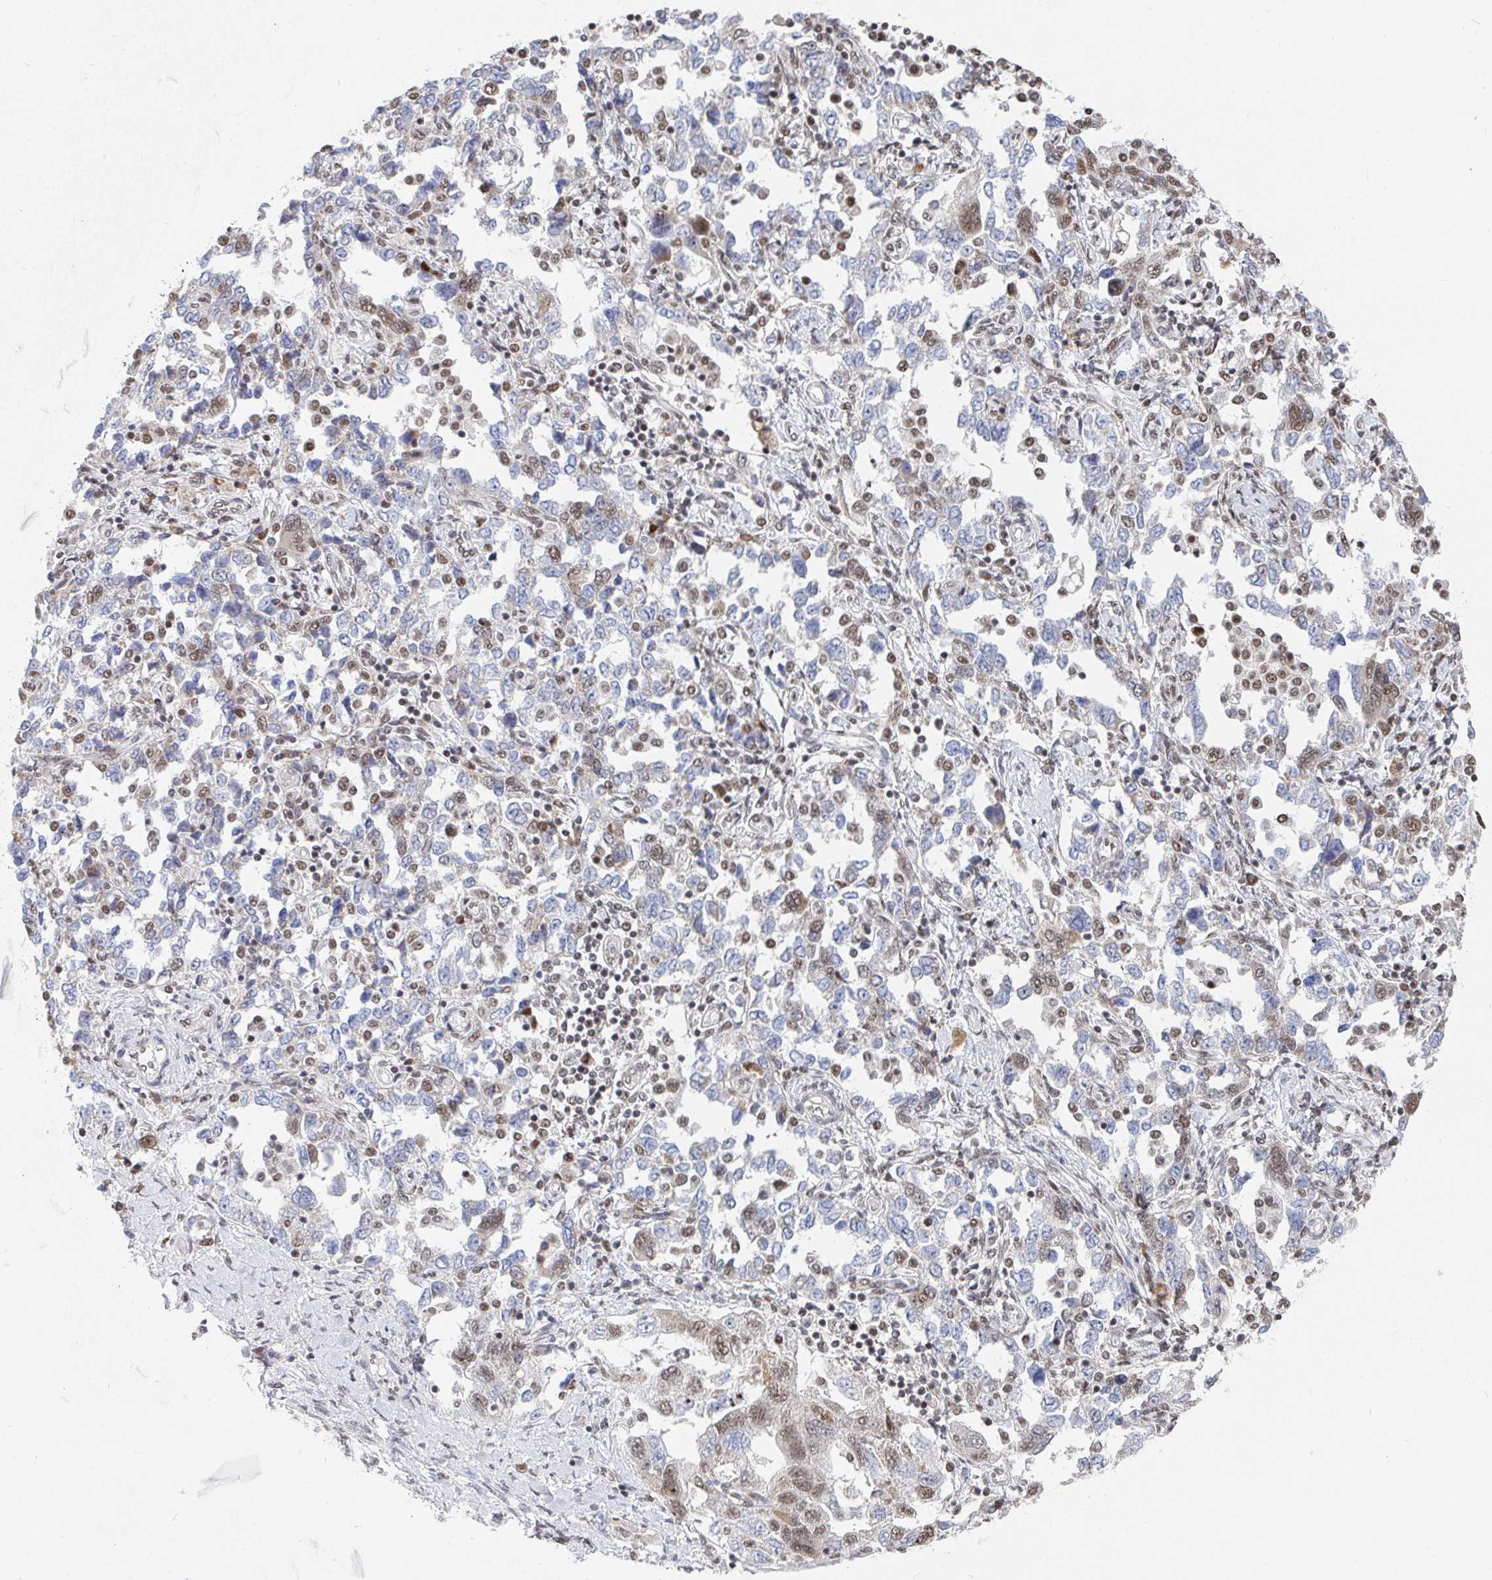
{"staining": {"intensity": "moderate", "quantity": "<25%", "location": "nuclear"}, "tissue": "ovarian cancer", "cell_type": "Tumor cells", "image_type": "cancer", "snomed": [{"axis": "morphology", "description": "Carcinoma, NOS"}, {"axis": "morphology", "description": "Cystadenocarcinoma, serous, NOS"}, {"axis": "topography", "description": "Ovary"}], "caption": "The micrograph exhibits immunohistochemical staining of ovarian carcinoma. There is moderate nuclear staining is present in about <25% of tumor cells. The staining was performed using DAB, with brown indicating positive protein expression. Nuclei are stained blue with hematoxylin.", "gene": "MBNL1", "patient": {"sex": "female", "age": 69}}